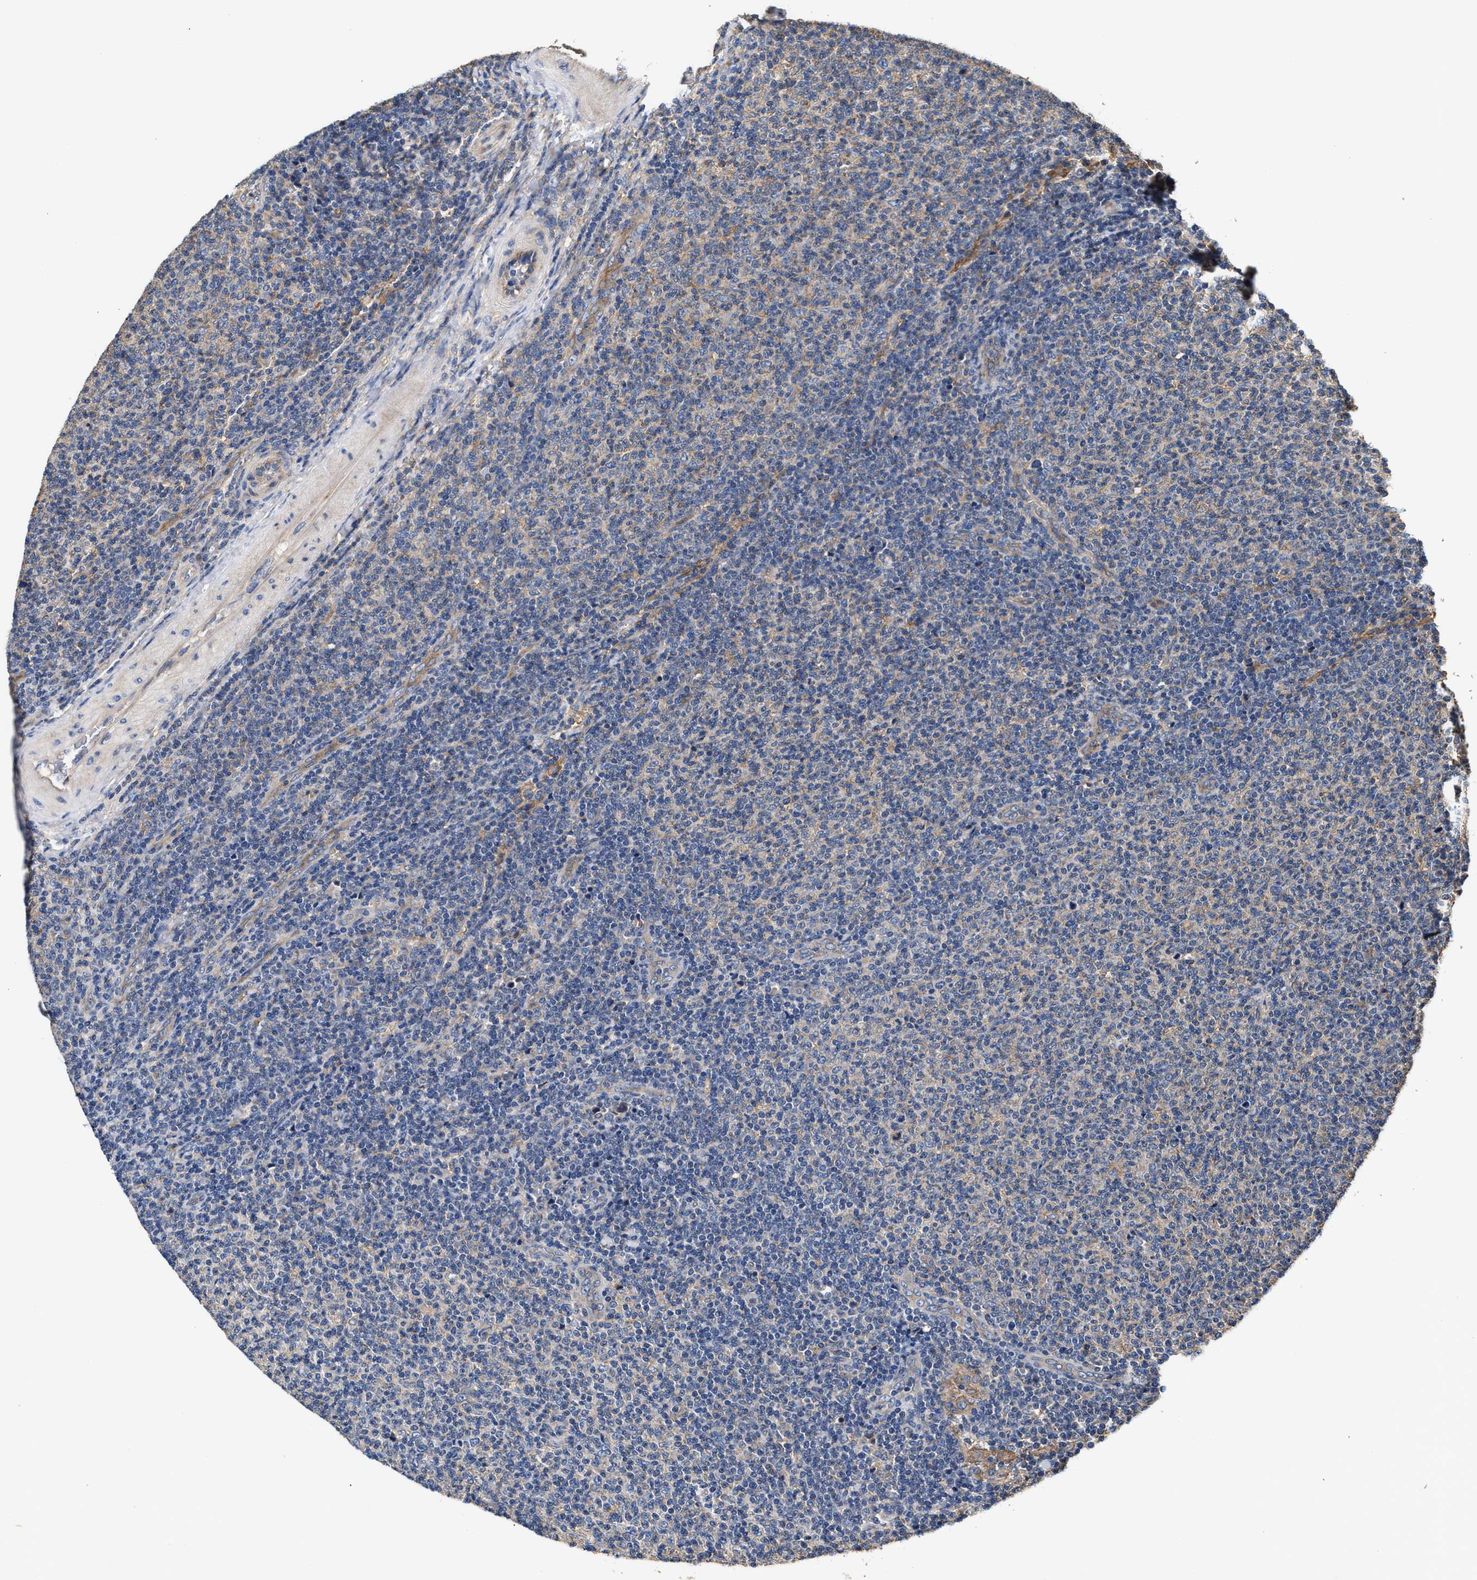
{"staining": {"intensity": "negative", "quantity": "none", "location": "none"}, "tissue": "lymphoma", "cell_type": "Tumor cells", "image_type": "cancer", "snomed": [{"axis": "morphology", "description": "Malignant lymphoma, non-Hodgkin's type, Low grade"}, {"axis": "topography", "description": "Lymph node"}], "caption": "This histopathology image is of lymphoma stained with immunohistochemistry to label a protein in brown with the nuclei are counter-stained blue. There is no staining in tumor cells.", "gene": "KLB", "patient": {"sex": "male", "age": 66}}